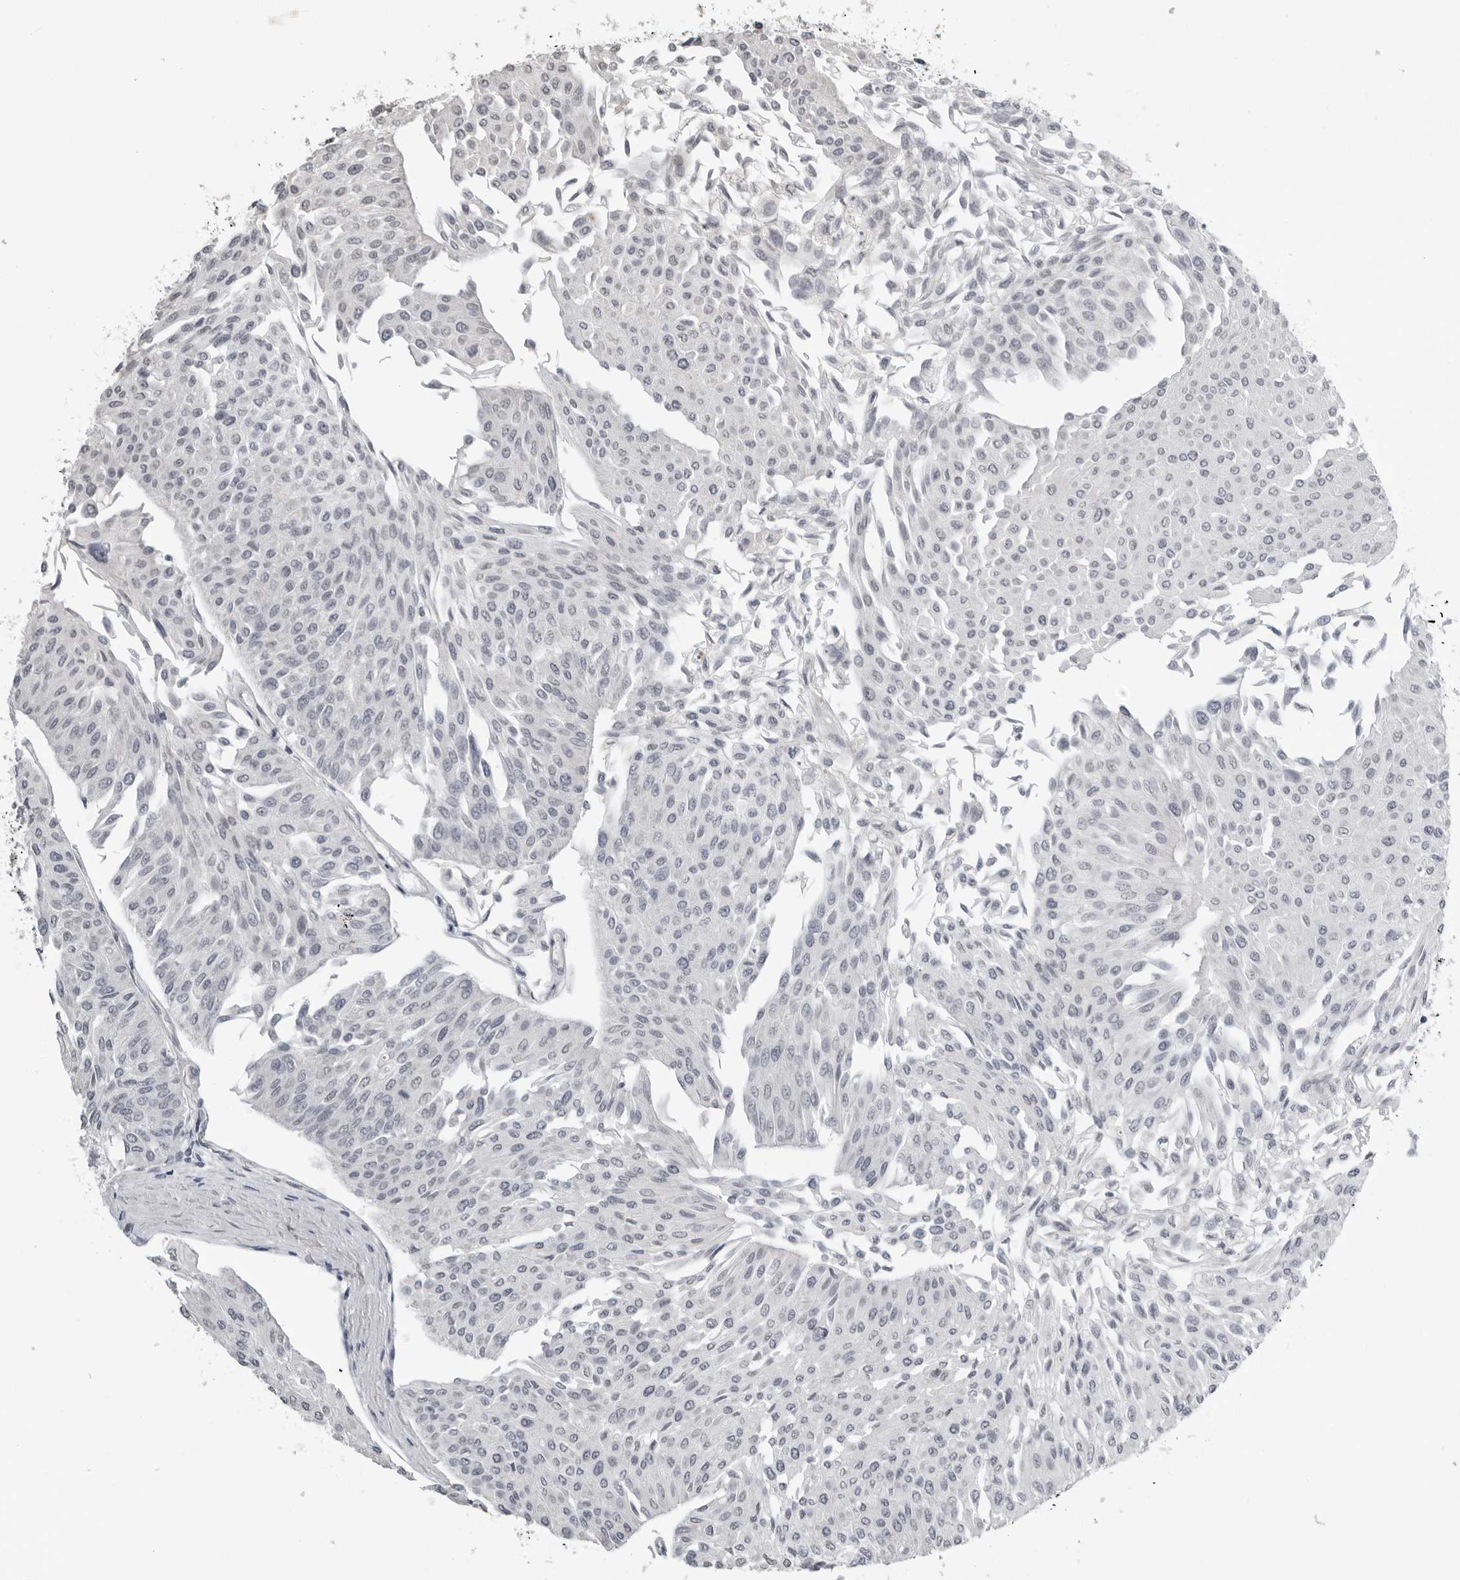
{"staining": {"intensity": "negative", "quantity": "none", "location": "none"}, "tissue": "urothelial cancer", "cell_type": "Tumor cells", "image_type": "cancer", "snomed": [{"axis": "morphology", "description": "Urothelial carcinoma, Low grade"}, {"axis": "topography", "description": "Urinary bladder"}], "caption": "Immunohistochemical staining of urothelial cancer shows no significant expression in tumor cells. (Immunohistochemistry, brightfield microscopy, high magnification).", "gene": "PRRX2", "patient": {"sex": "male", "age": 67}}